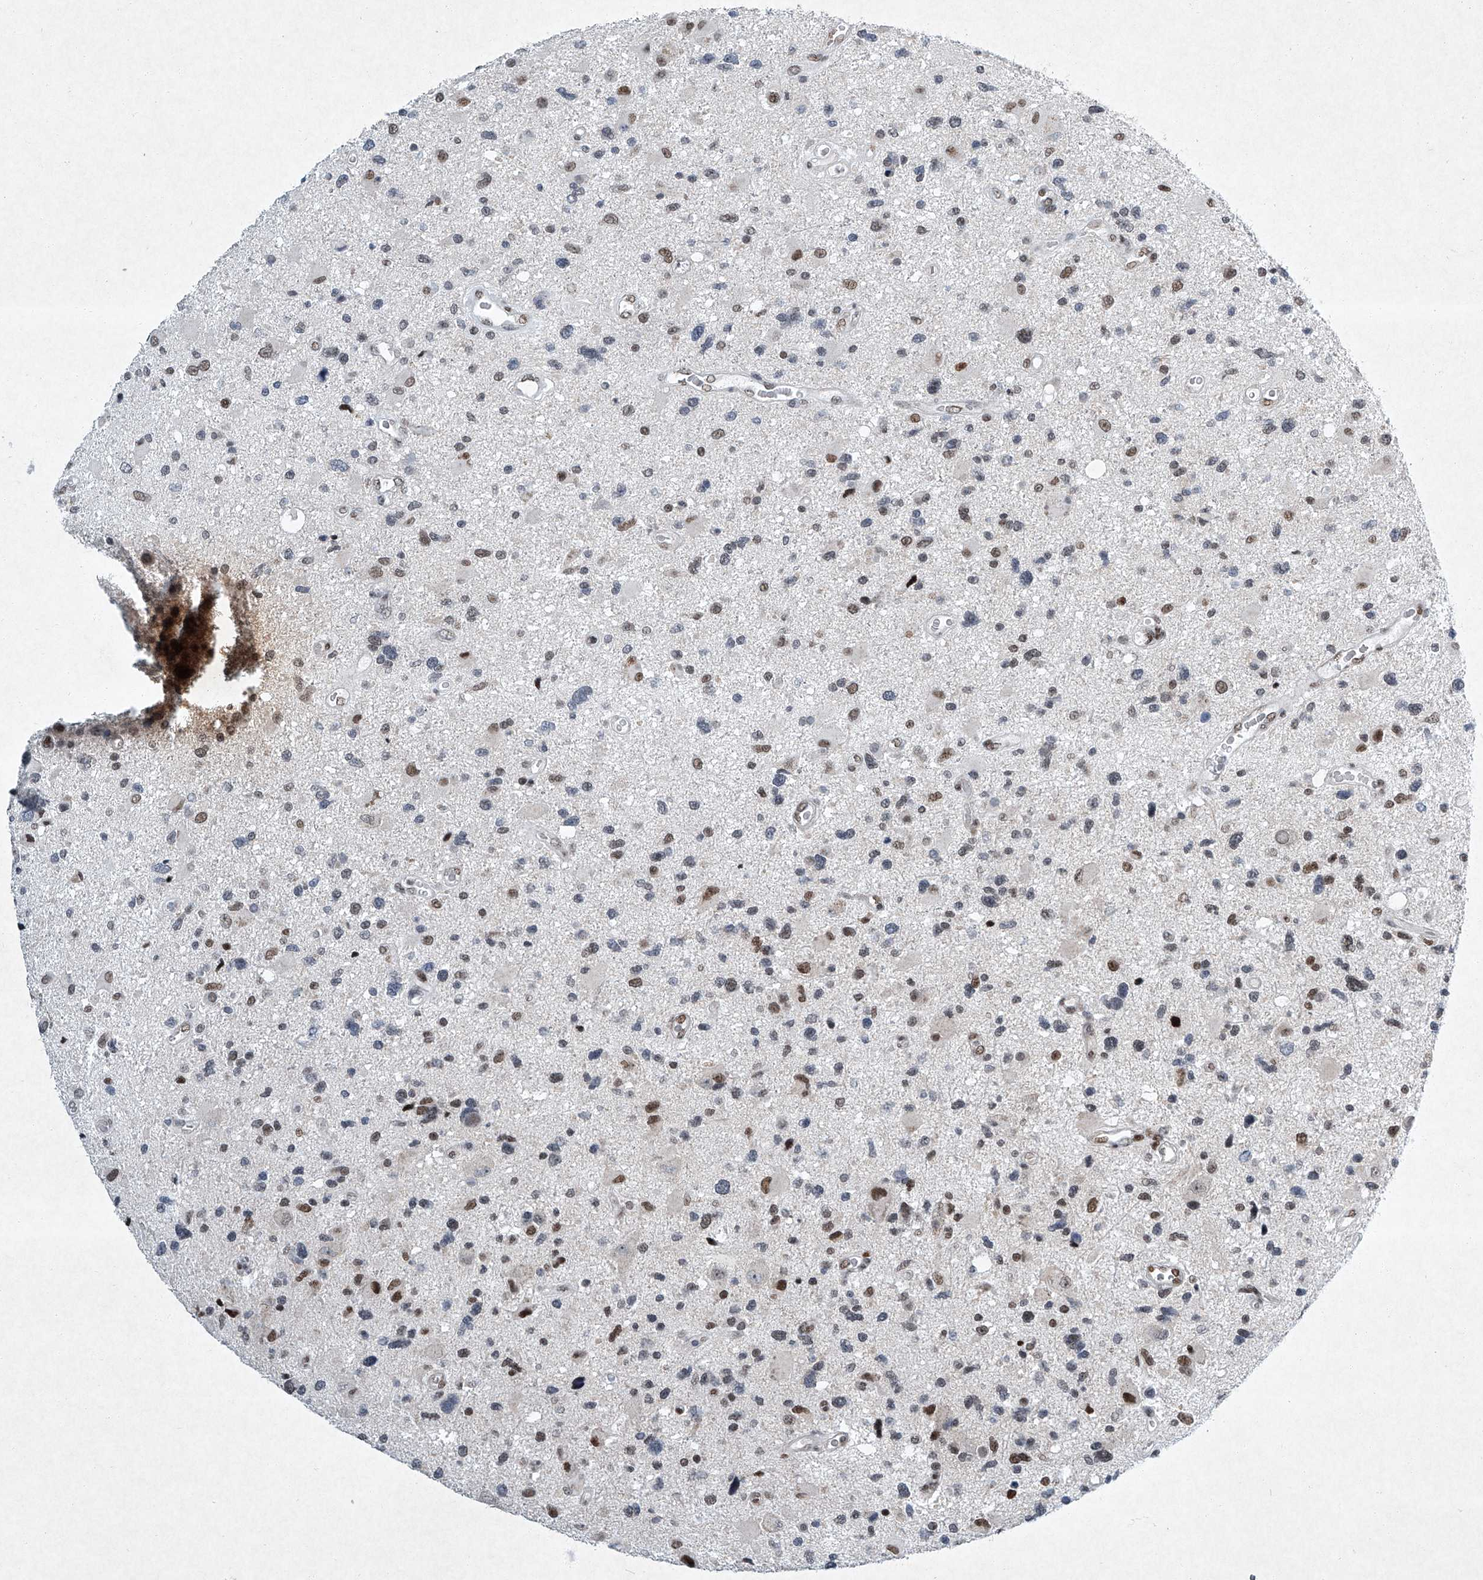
{"staining": {"intensity": "moderate", "quantity": "<25%", "location": "nuclear"}, "tissue": "glioma", "cell_type": "Tumor cells", "image_type": "cancer", "snomed": [{"axis": "morphology", "description": "Glioma, malignant, High grade"}, {"axis": "topography", "description": "Brain"}], "caption": "Immunohistochemical staining of human glioma displays low levels of moderate nuclear expression in approximately <25% of tumor cells.", "gene": "TFDP1", "patient": {"sex": "male", "age": 33}}